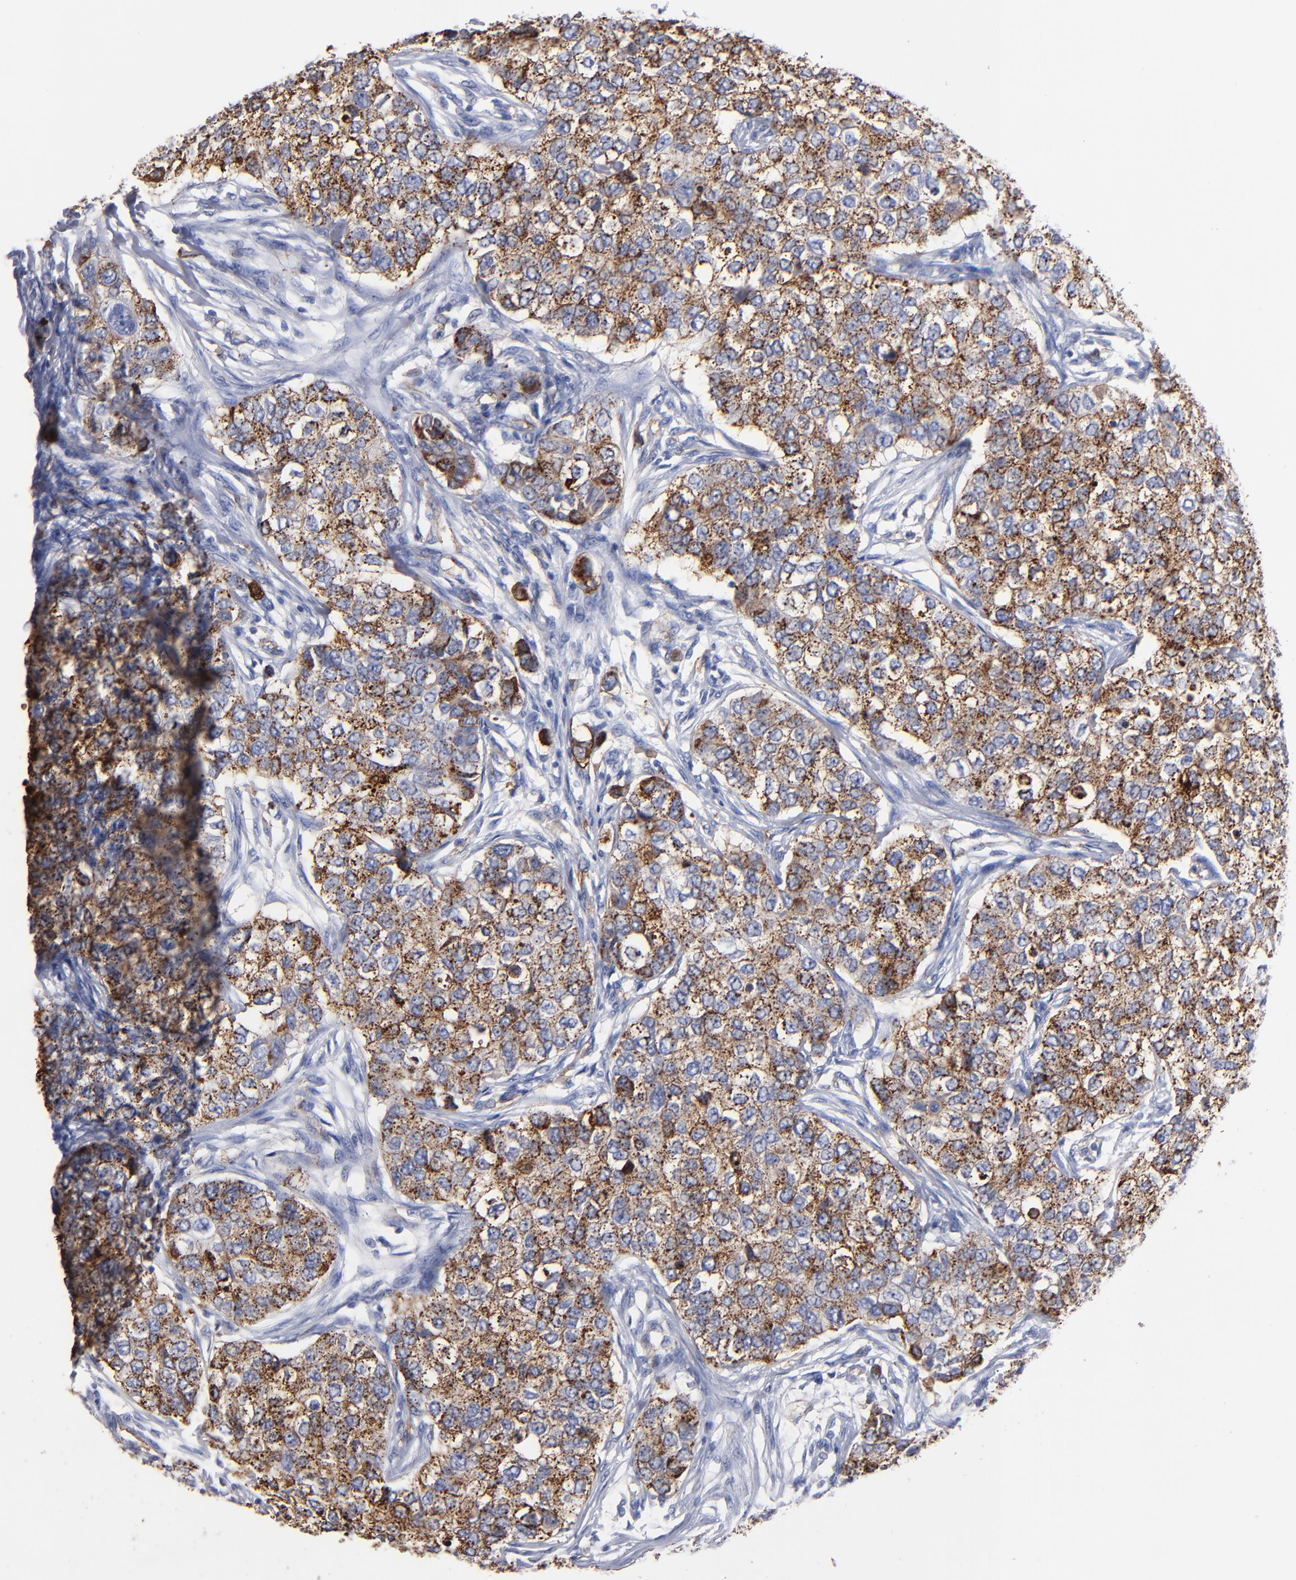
{"staining": {"intensity": "moderate", "quantity": "25%-75%", "location": "cytoplasmic/membranous"}, "tissue": "breast cancer", "cell_type": "Tumor cells", "image_type": "cancer", "snomed": [{"axis": "morphology", "description": "Normal tissue, NOS"}, {"axis": "morphology", "description": "Duct carcinoma"}, {"axis": "topography", "description": "Breast"}], "caption": "Tumor cells demonstrate medium levels of moderate cytoplasmic/membranous positivity in approximately 25%-75% of cells in breast cancer. The staining was performed using DAB, with brown indicating positive protein expression. Nuclei are stained blue with hematoxylin.", "gene": "TM4SF1", "patient": {"sex": "female", "age": 49}}